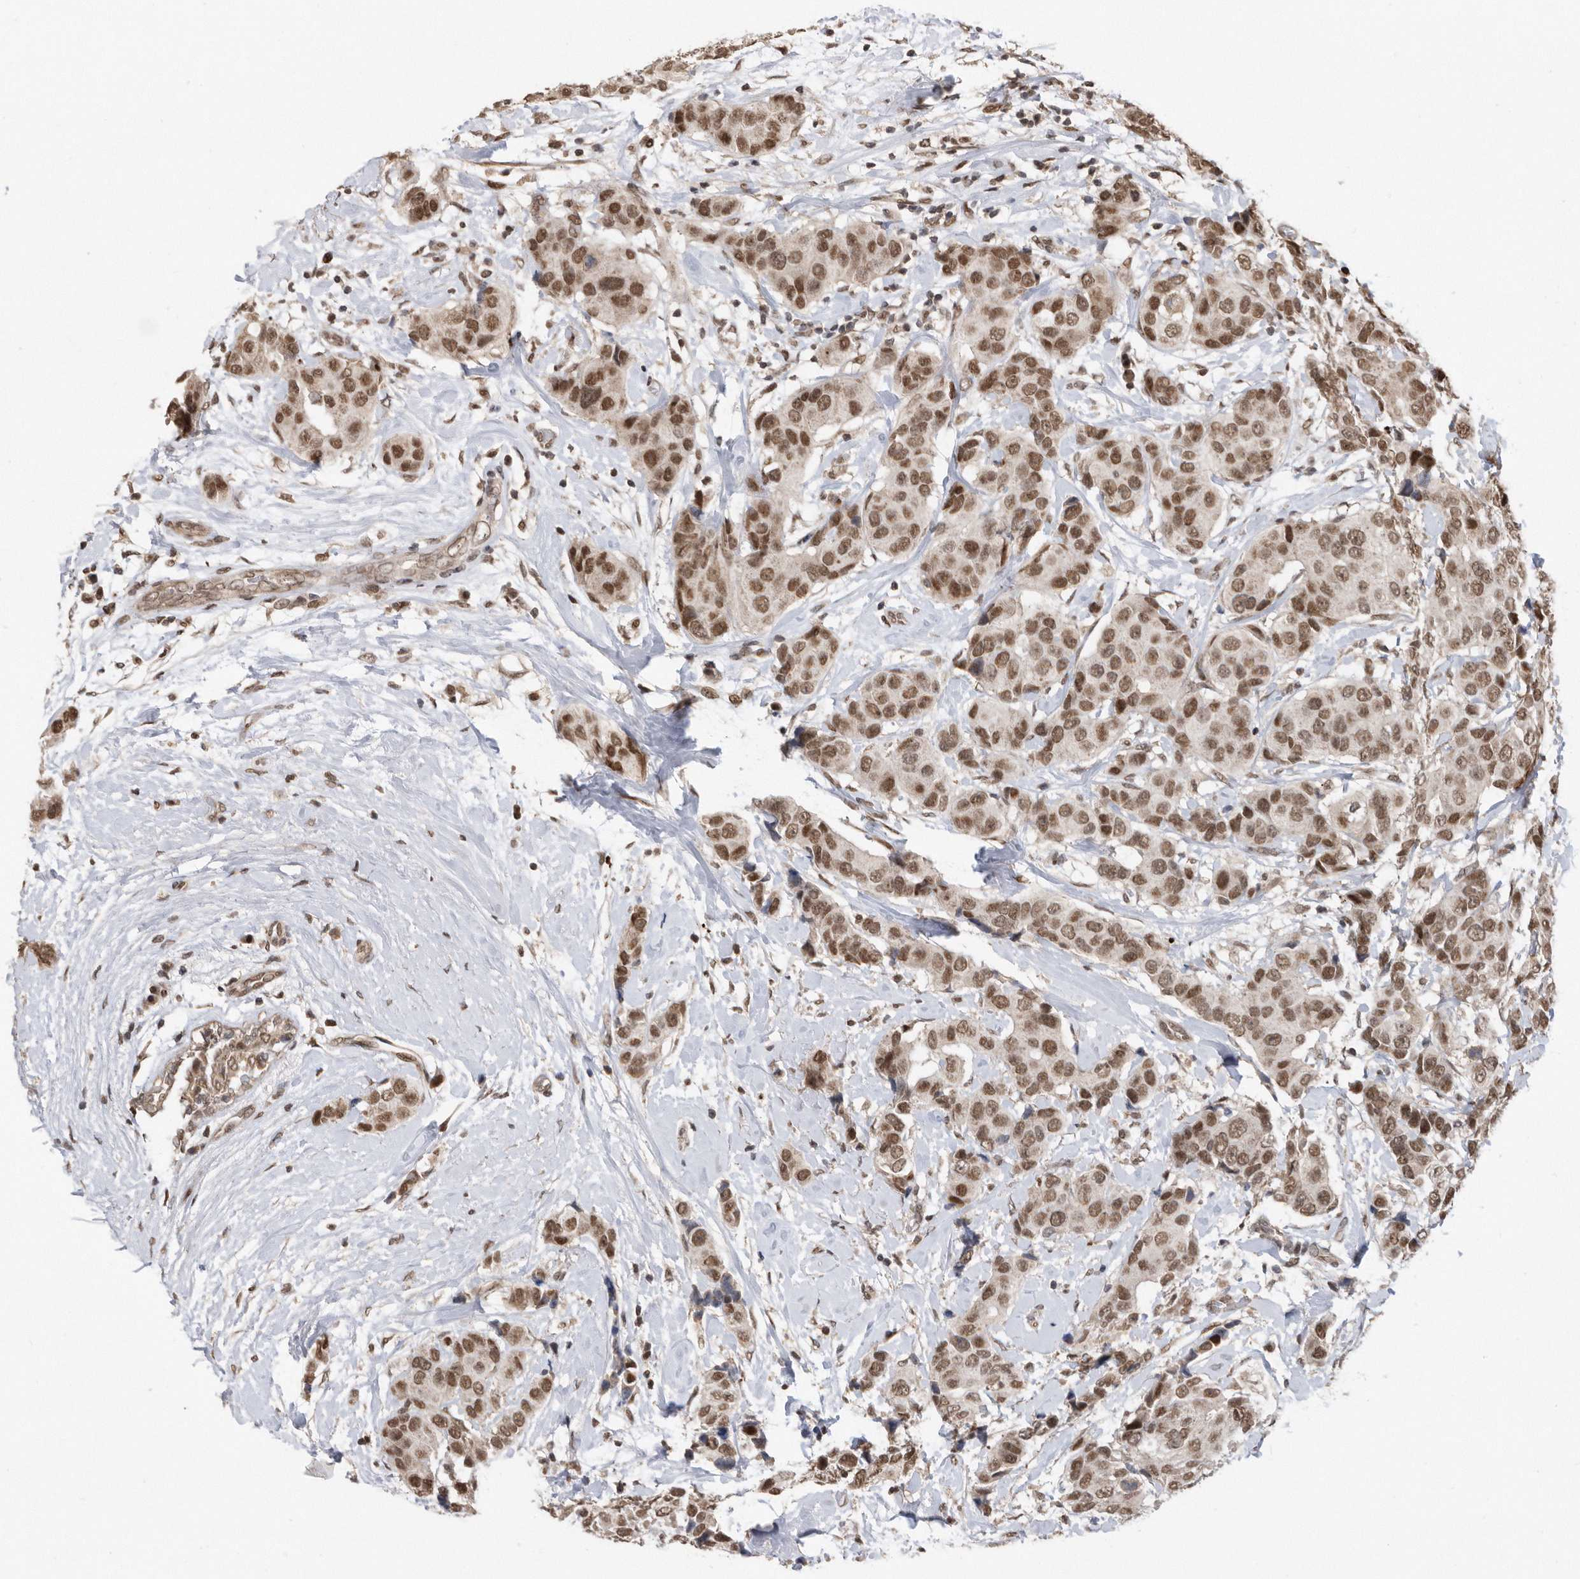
{"staining": {"intensity": "moderate", "quantity": ">75%", "location": "nuclear"}, "tissue": "breast cancer", "cell_type": "Tumor cells", "image_type": "cancer", "snomed": [{"axis": "morphology", "description": "Normal tissue, NOS"}, {"axis": "morphology", "description": "Duct carcinoma"}, {"axis": "topography", "description": "Breast"}], "caption": "This histopathology image displays immunohistochemistry staining of human breast cancer (intraductal carcinoma), with medium moderate nuclear positivity in about >75% of tumor cells.", "gene": "TDRD3", "patient": {"sex": "female", "age": 39}}